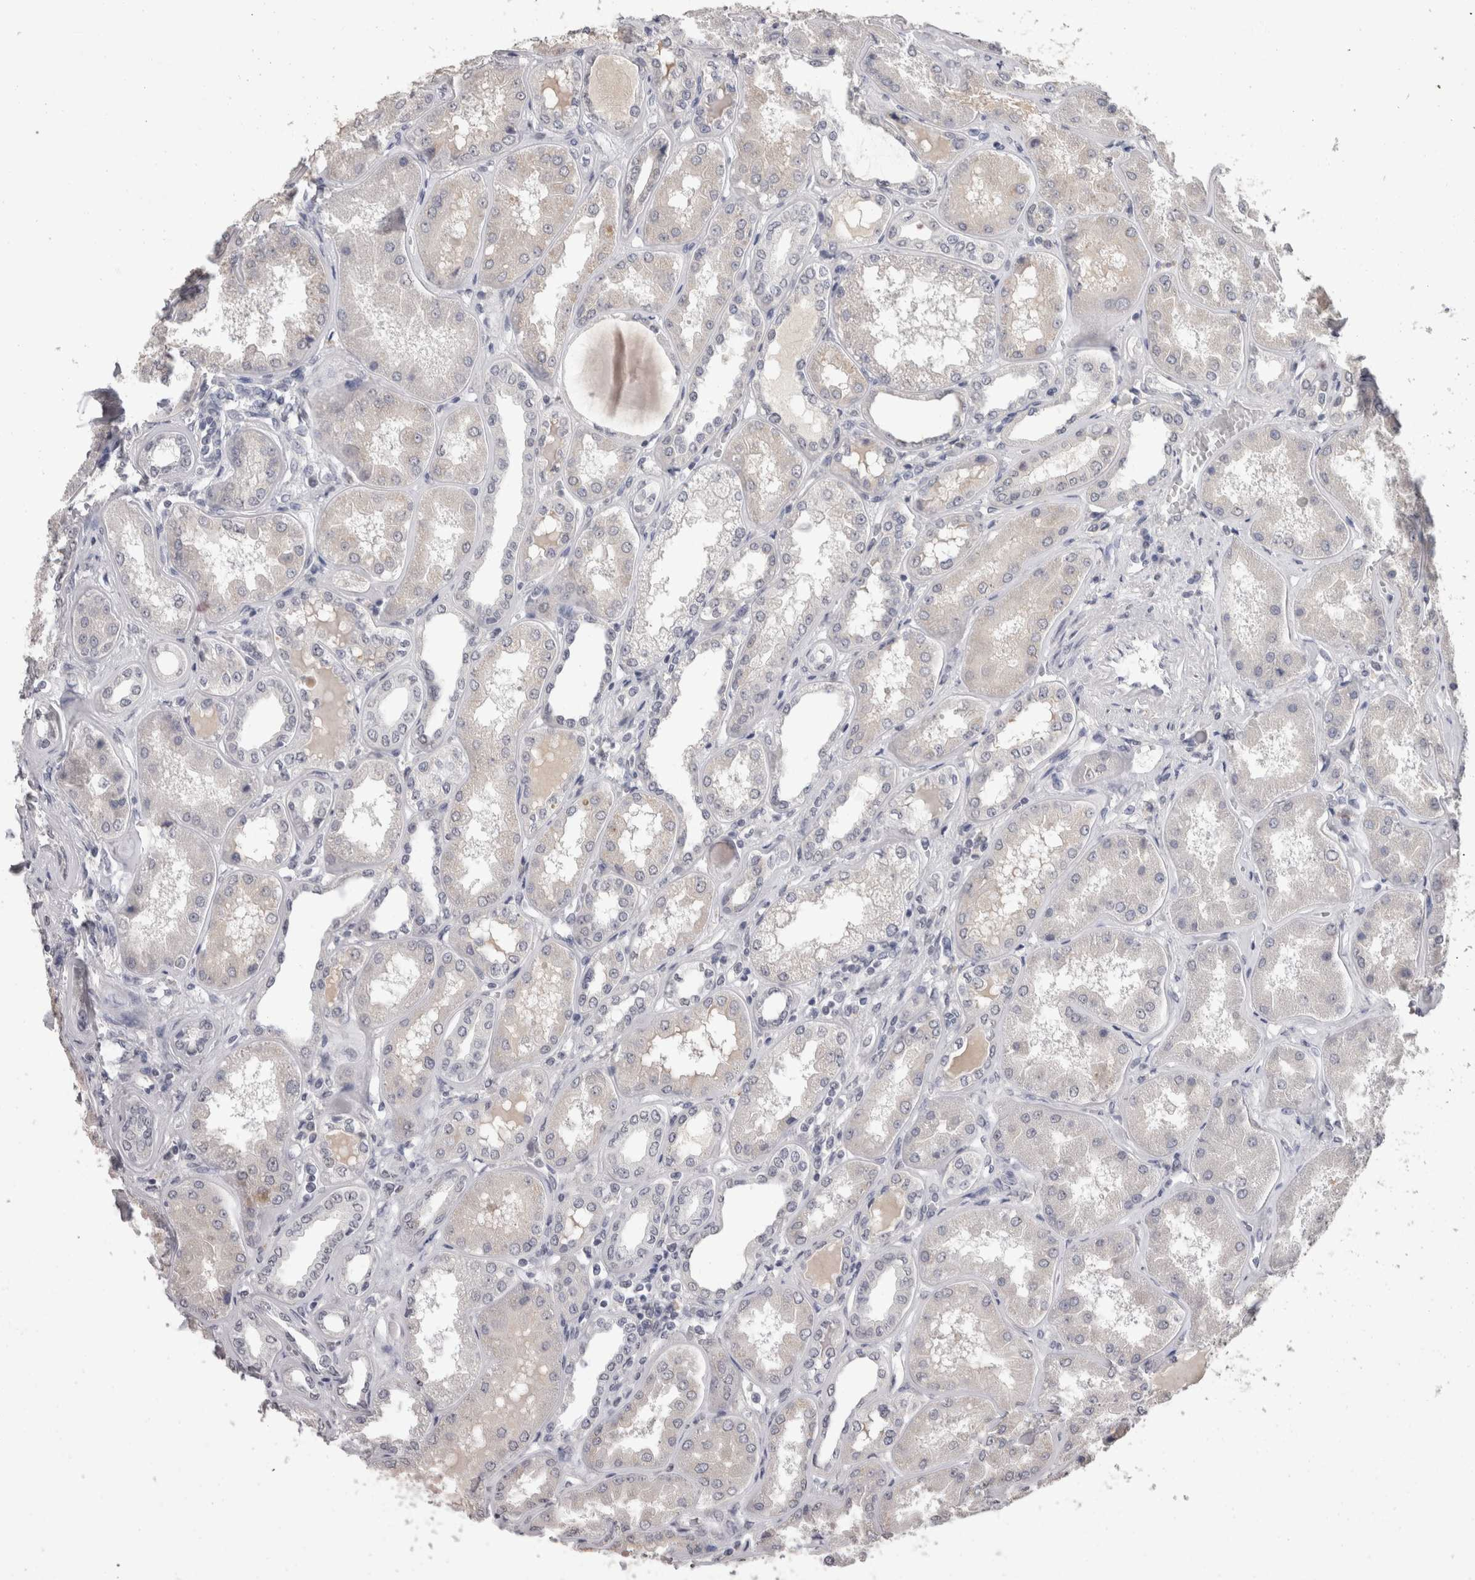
{"staining": {"intensity": "moderate", "quantity": "<25%", "location": "nuclear"}, "tissue": "kidney", "cell_type": "Cells in glomeruli", "image_type": "normal", "snomed": [{"axis": "morphology", "description": "Normal tissue, NOS"}, {"axis": "topography", "description": "Kidney"}], "caption": "Cells in glomeruli reveal low levels of moderate nuclear expression in approximately <25% of cells in unremarkable kidney.", "gene": "DDX17", "patient": {"sex": "female", "age": 56}}